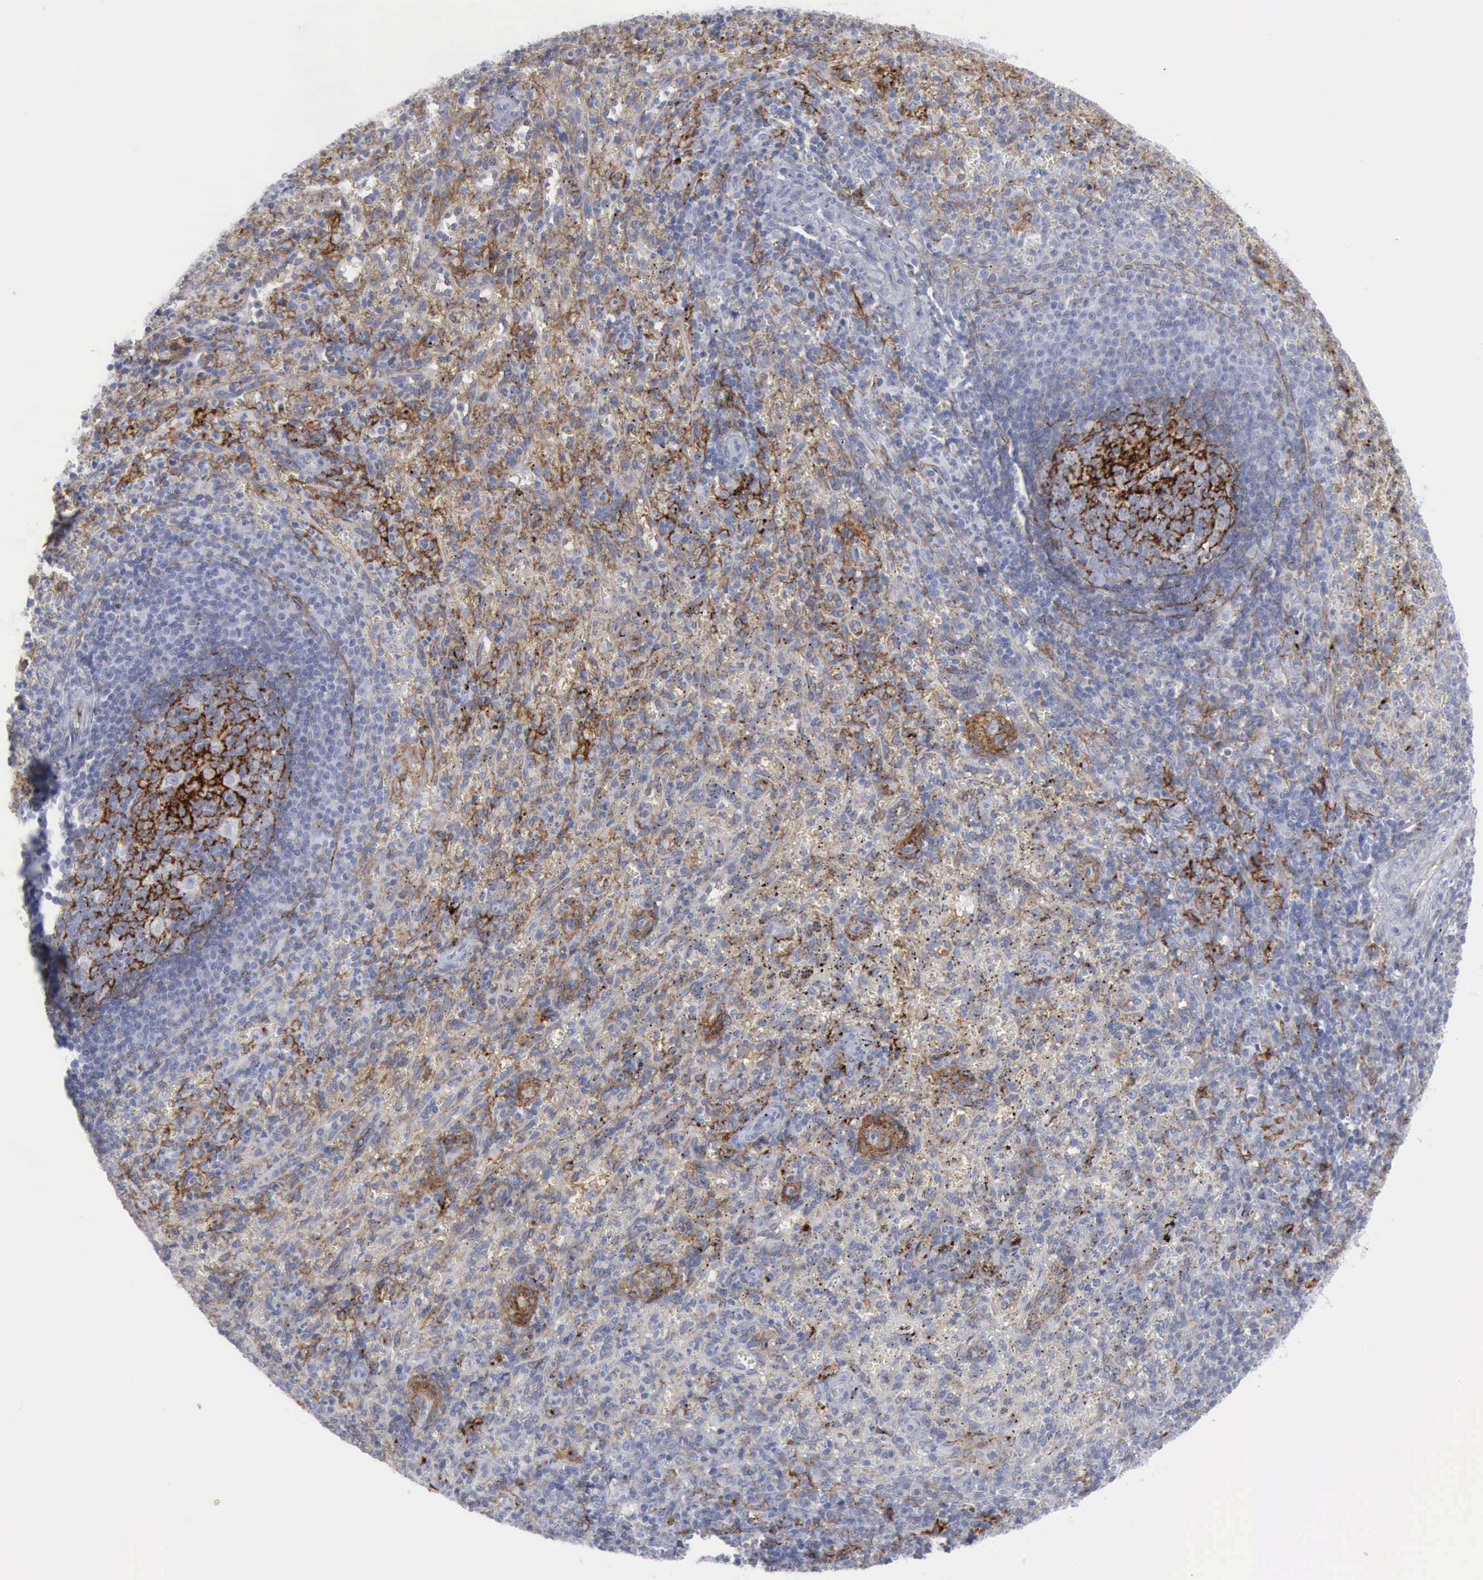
{"staining": {"intensity": "moderate", "quantity": "25%-75%", "location": "cytoplasmic/membranous"}, "tissue": "spleen", "cell_type": "Cells in red pulp", "image_type": "normal", "snomed": [{"axis": "morphology", "description": "Normal tissue, NOS"}, {"axis": "topography", "description": "Spleen"}], "caption": "Human spleen stained with a protein marker demonstrates moderate staining in cells in red pulp.", "gene": "VCAM1", "patient": {"sex": "female", "age": 10}}